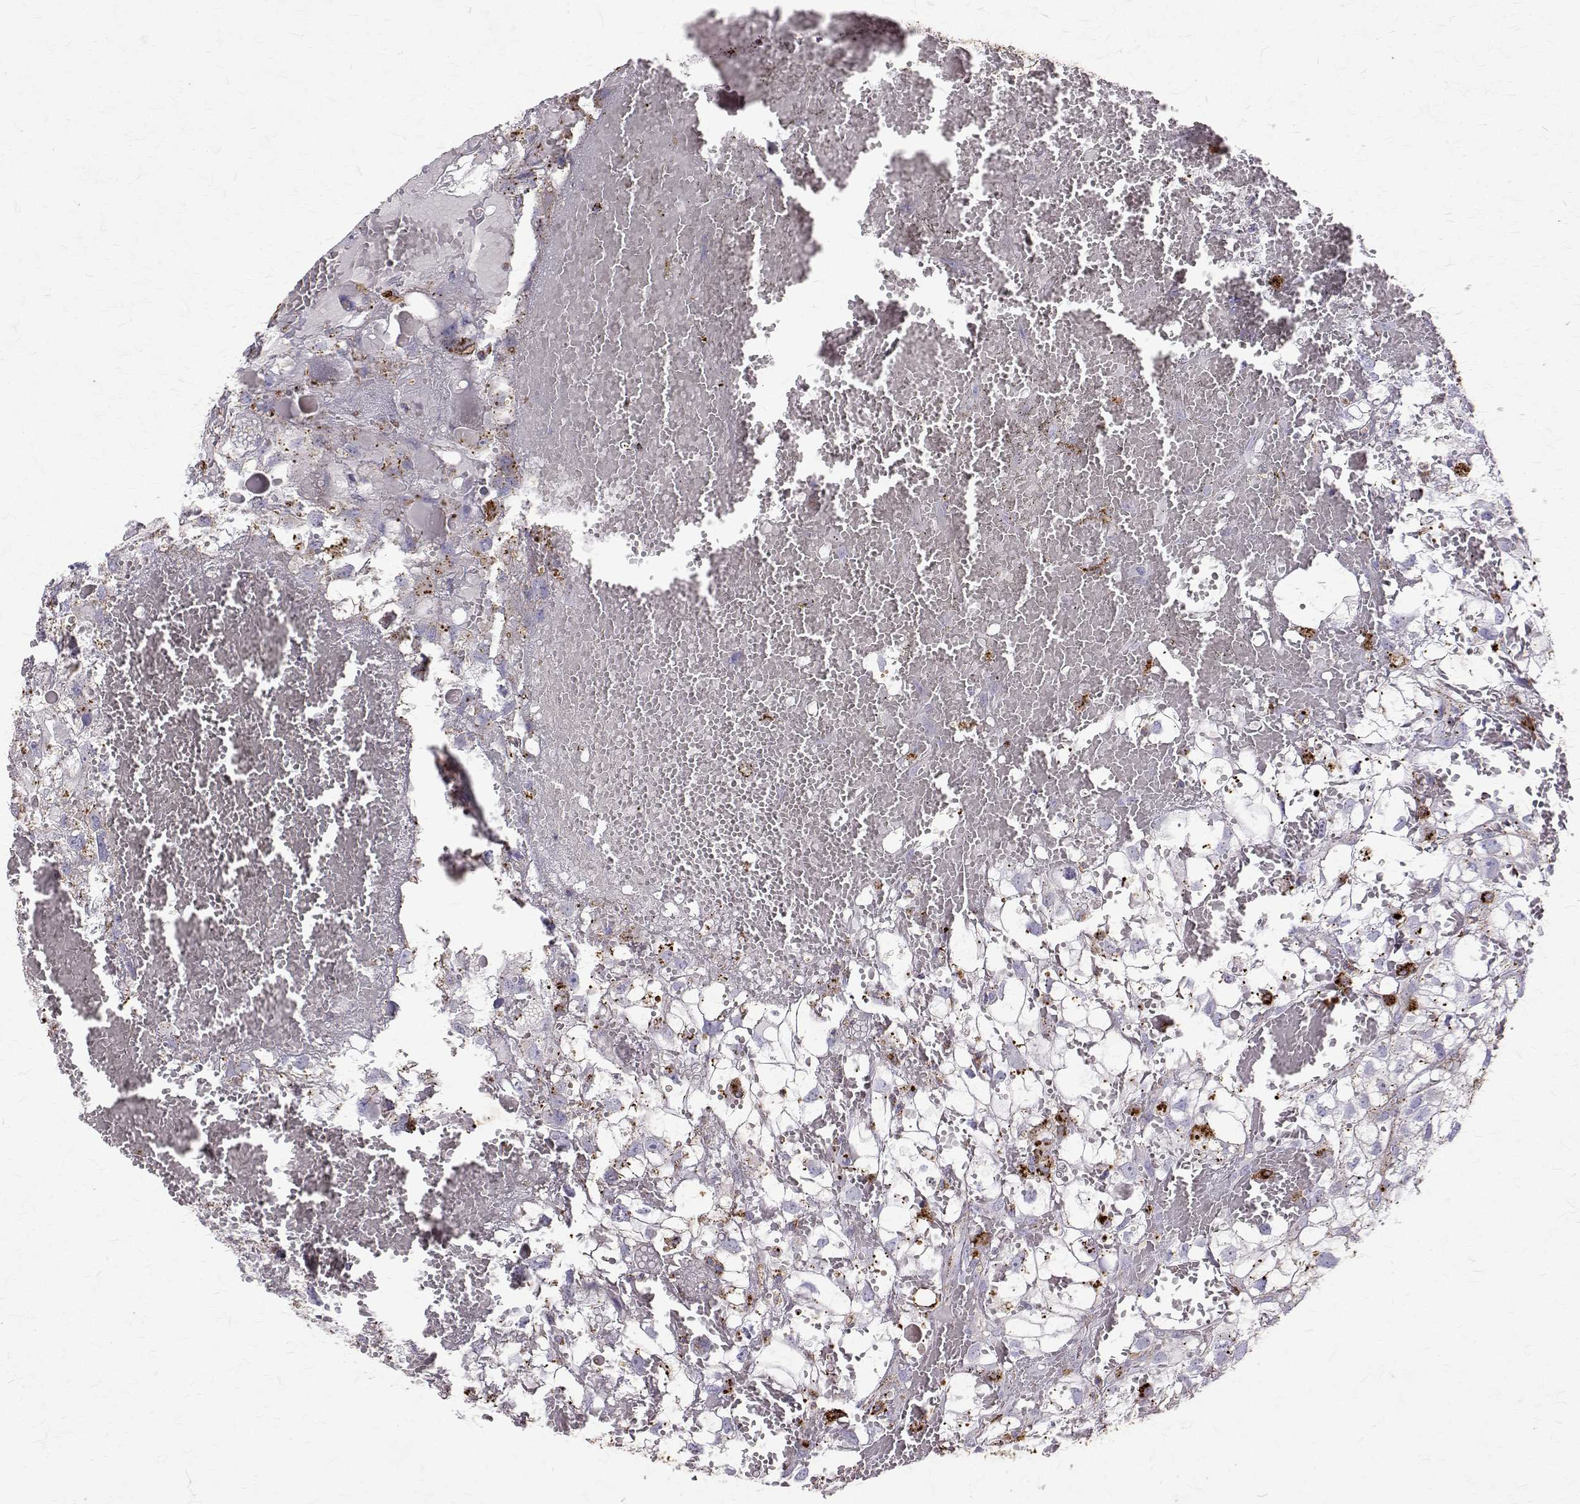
{"staining": {"intensity": "strong", "quantity": "<25%", "location": "cytoplasmic/membranous"}, "tissue": "renal cancer", "cell_type": "Tumor cells", "image_type": "cancer", "snomed": [{"axis": "morphology", "description": "Adenocarcinoma, NOS"}, {"axis": "topography", "description": "Kidney"}], "caption": "This is a histology image of IHC staining of renal cancer (adenocarcinoma), which shows strong expression in the cytoplasmic/membranous of tumor cells.", "gene": "TPP1", "patient": {"sex": "male", "age": 56}}